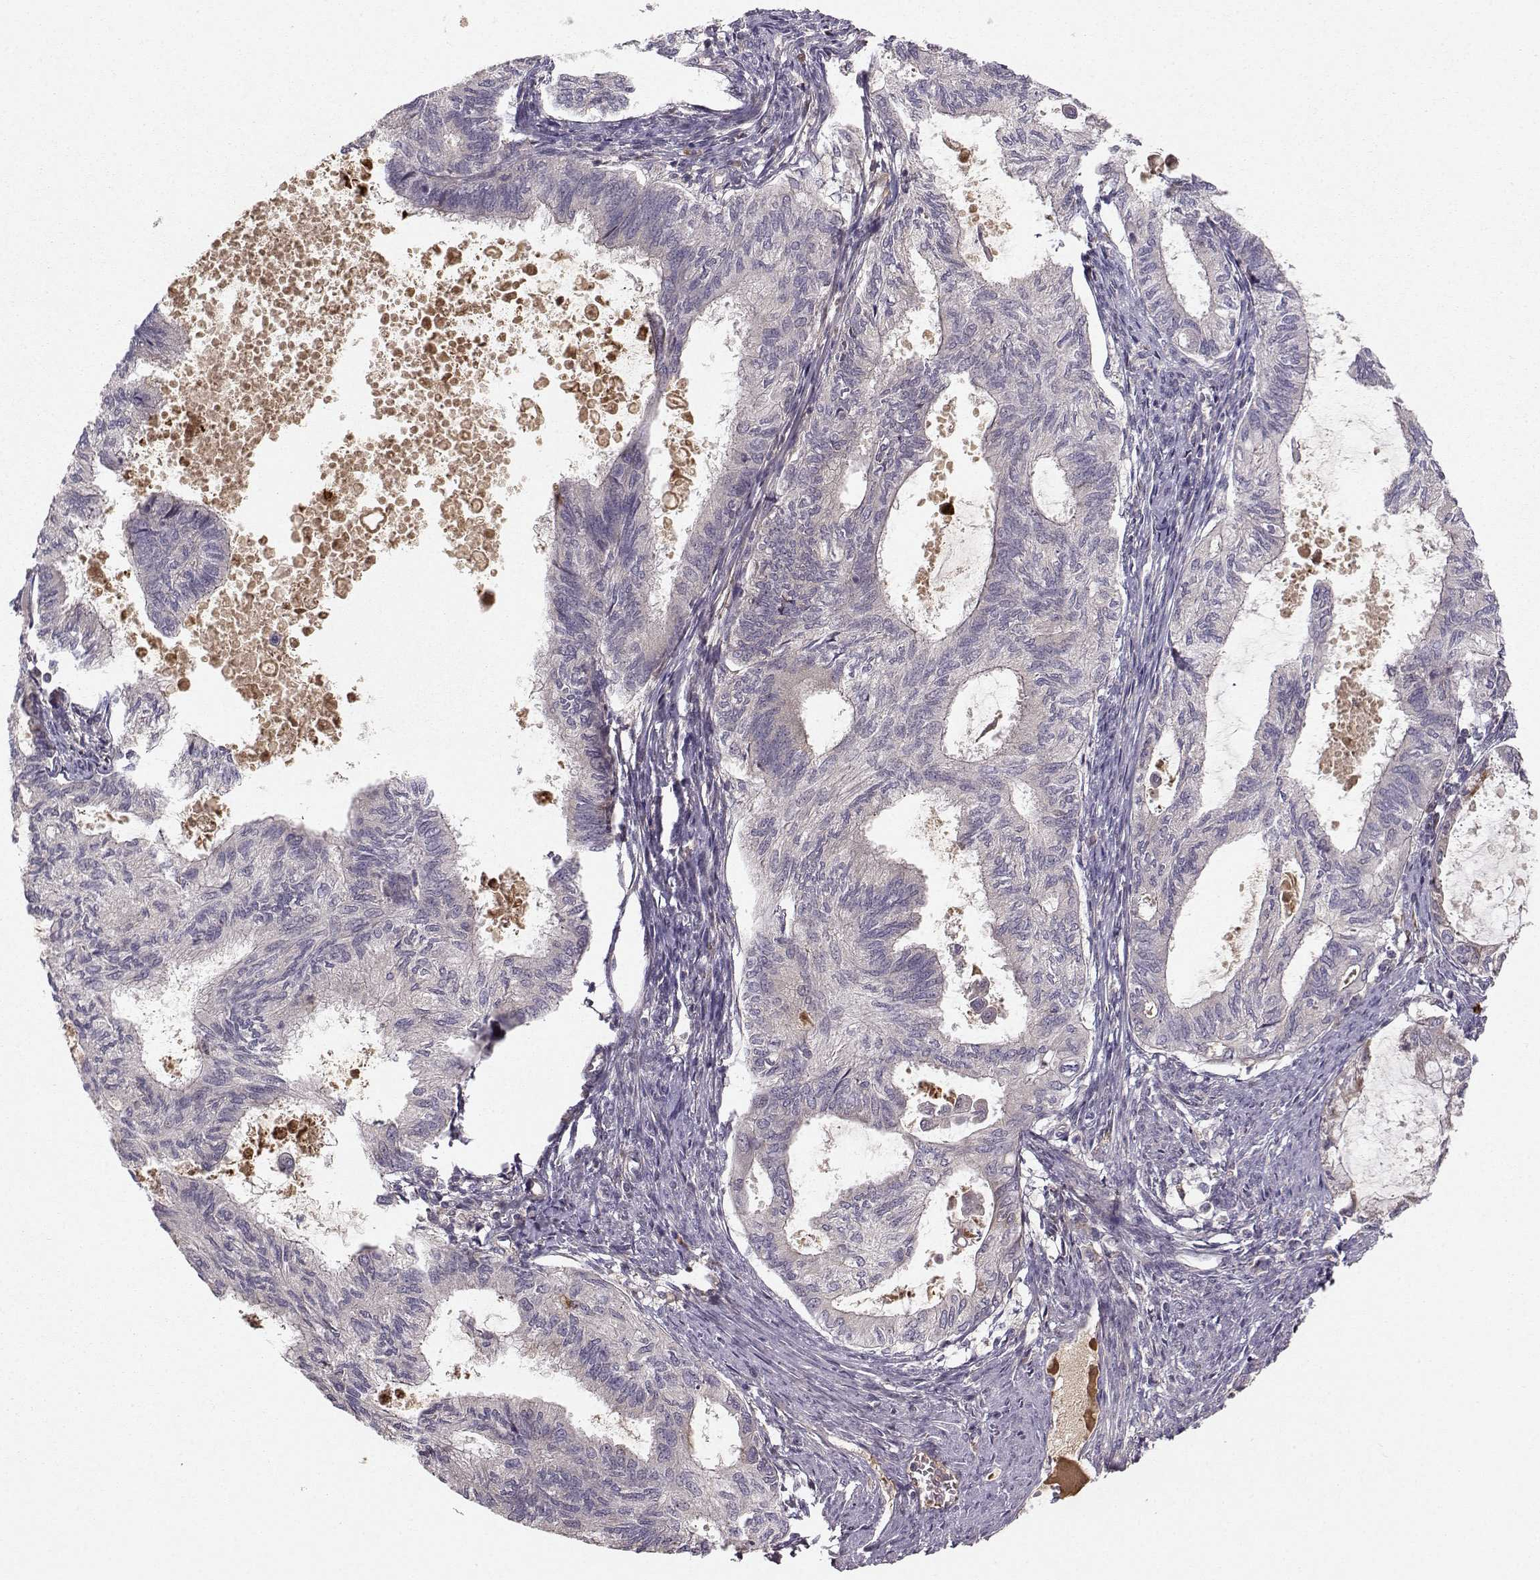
{"staining": {"intensity": "negative", "quantity": "none", "location": "none"}, "tissue": "endometrial cancer", "cell_type": "Tumor cells", "image_type": "cancer", "snomed": [{"axis": "morphology", "description": "Adenocarcinoma, NOS"}, {"axis": "topography", "description": "Endometrium"}], "caption": "High magnification brightfield microscopy of endometrial adenocarcinoma stained with DAB (brown) and counterstained with hematoxylin (blue): tumor cells show no significant positivity. (DAB immunohistochemistry, high magnification).", "gene": "WNT6", "patient": {"sex": "female", "age": 86}}